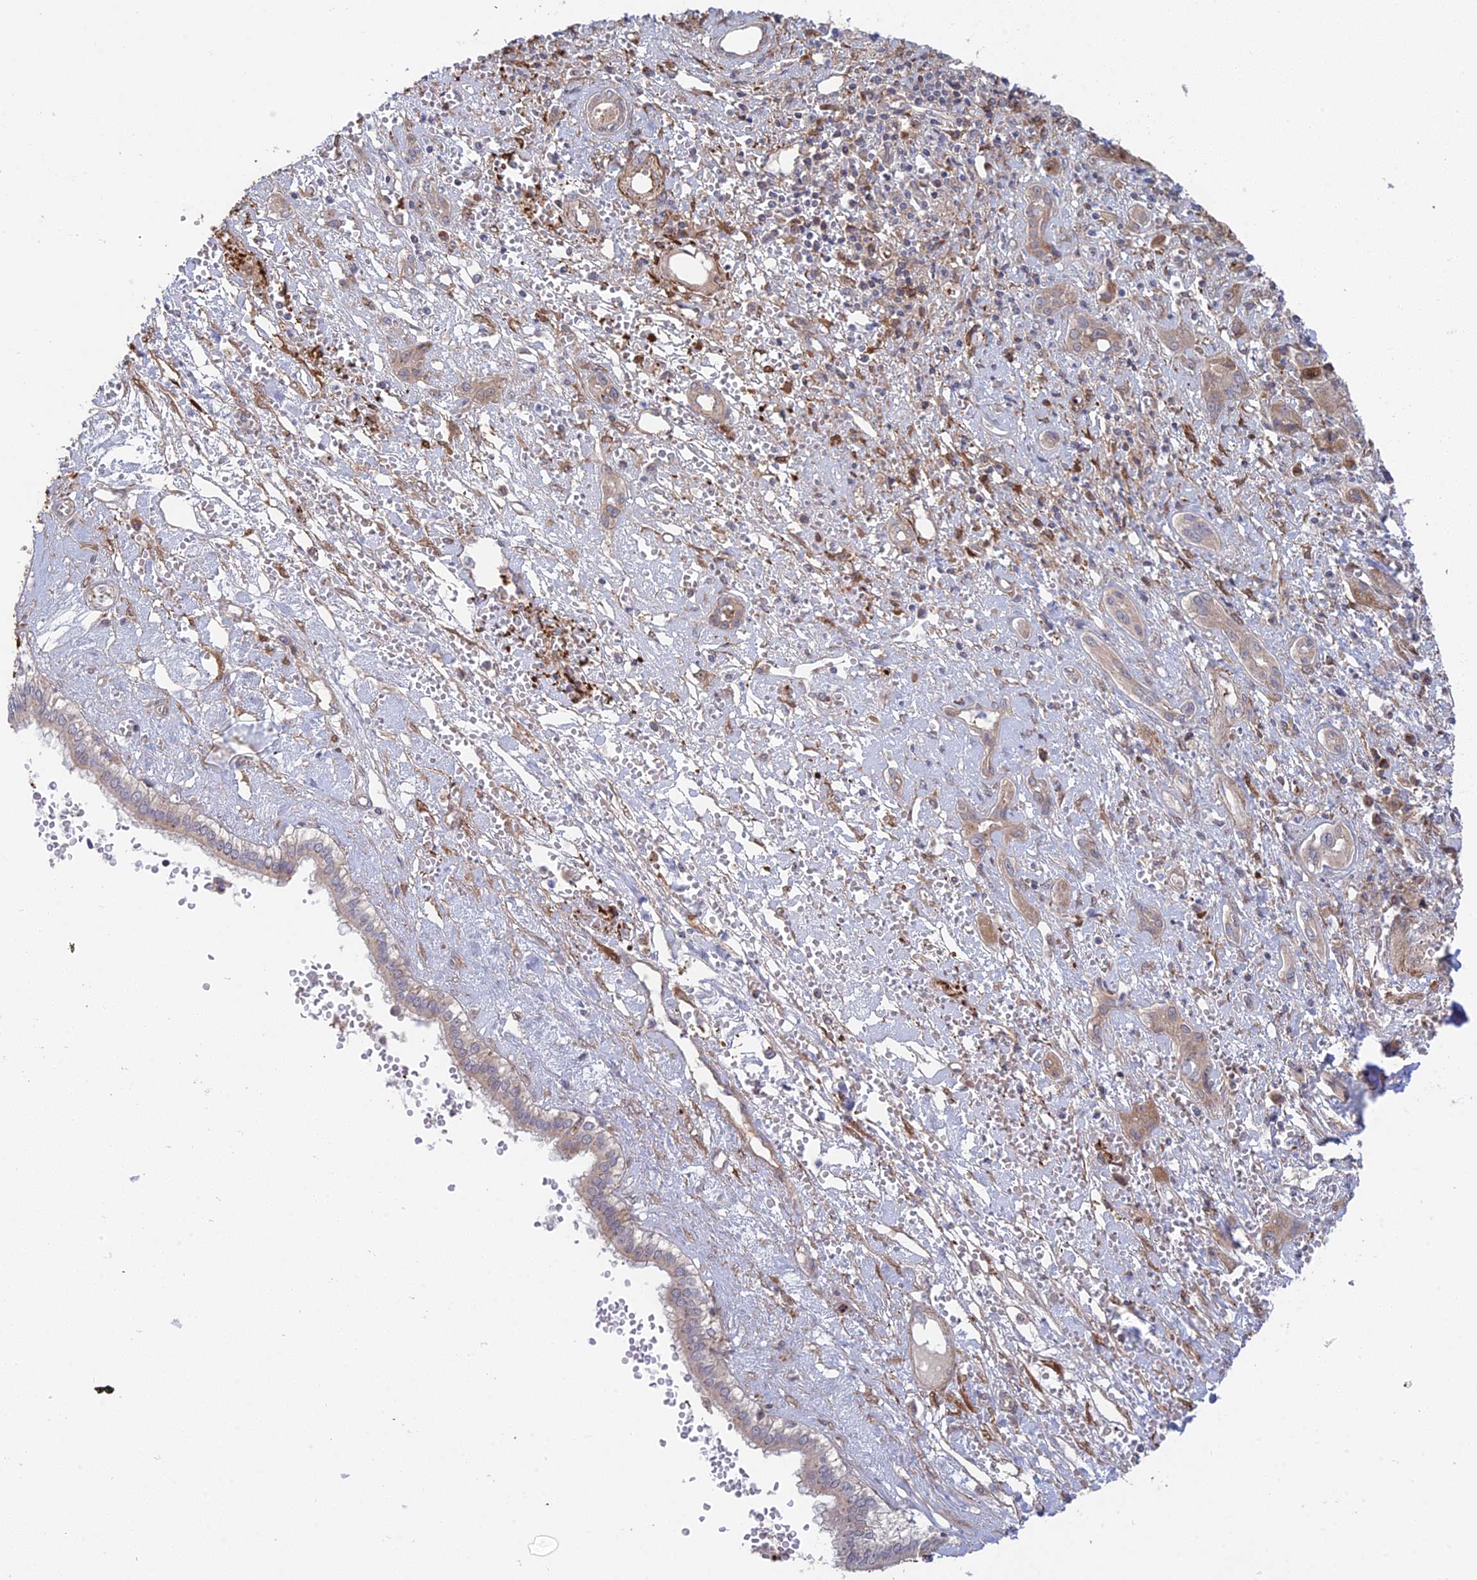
{"staining": {"intensity": "weak", "quantity": ">75%", "location": "cytoplasmic/membranous"}, "tissue": "liver cancer", "cell_type": "Tumor cells", "image_type": "cancer", "snomed": [{"axis": "morphology", "description": "Cholangiocarcinoma"}, {"axis": "topography", "description": "Liver"}], "caption": "Liver cholangiocarcinoma stained for a protein reveals weak cytoplasmic/membranous positivity in tumor cells. The protein is shown in brown color, while the nuclei are stained blue.", "gene": "INCA1", "patient": {"sex": "male", "age": 67}}